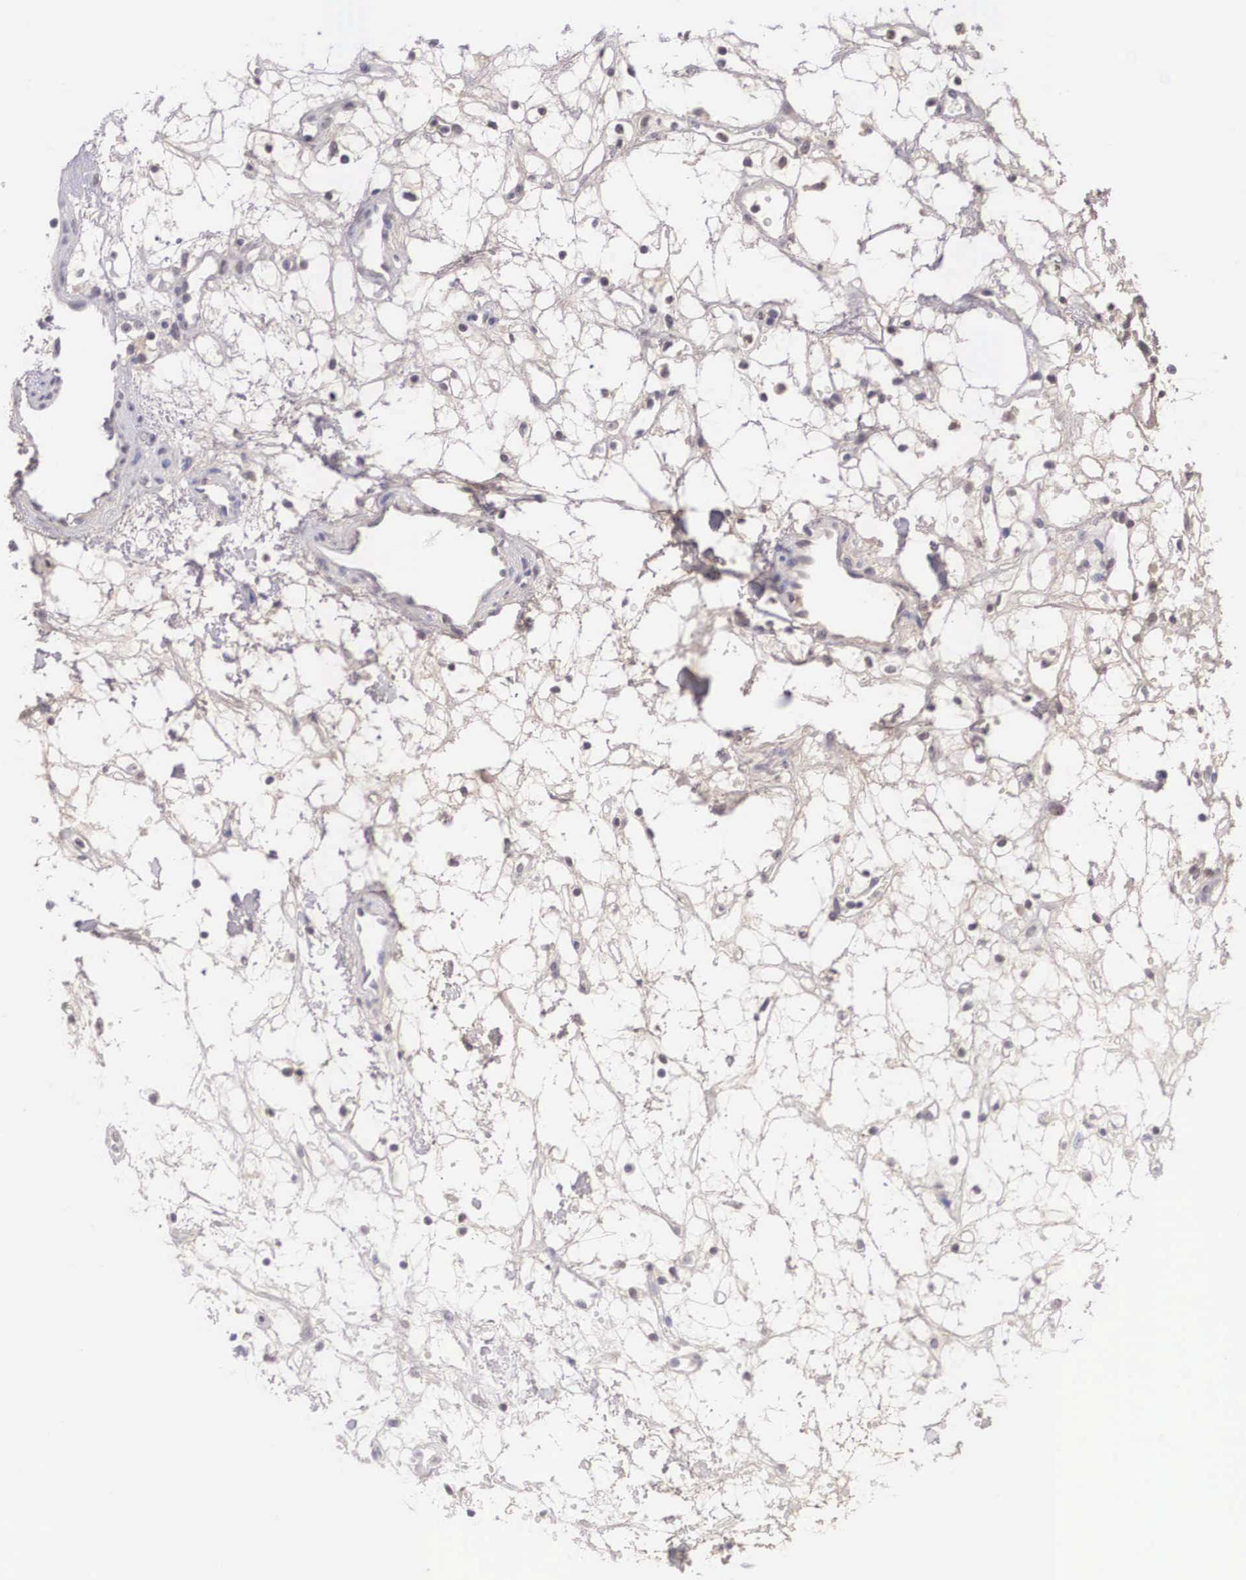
{"staining": {"intensity": "negative", "quantity": "none", "location": "none"}, "tissue": "renal cancer", "cell_type": "Tumor cells", "image_type": "cancer", "snomed": [{"axis": "morphology", "description": "Adenocarcinoma, NOS"}, {"axis": "topography", "description": "Kidney"}], "caption": "Tumor cells are negative for brown protein staining in renal cancer (adenocarcinoma).", "gene": "BCL6", "patient": {"sex": "female", "age": 60}}